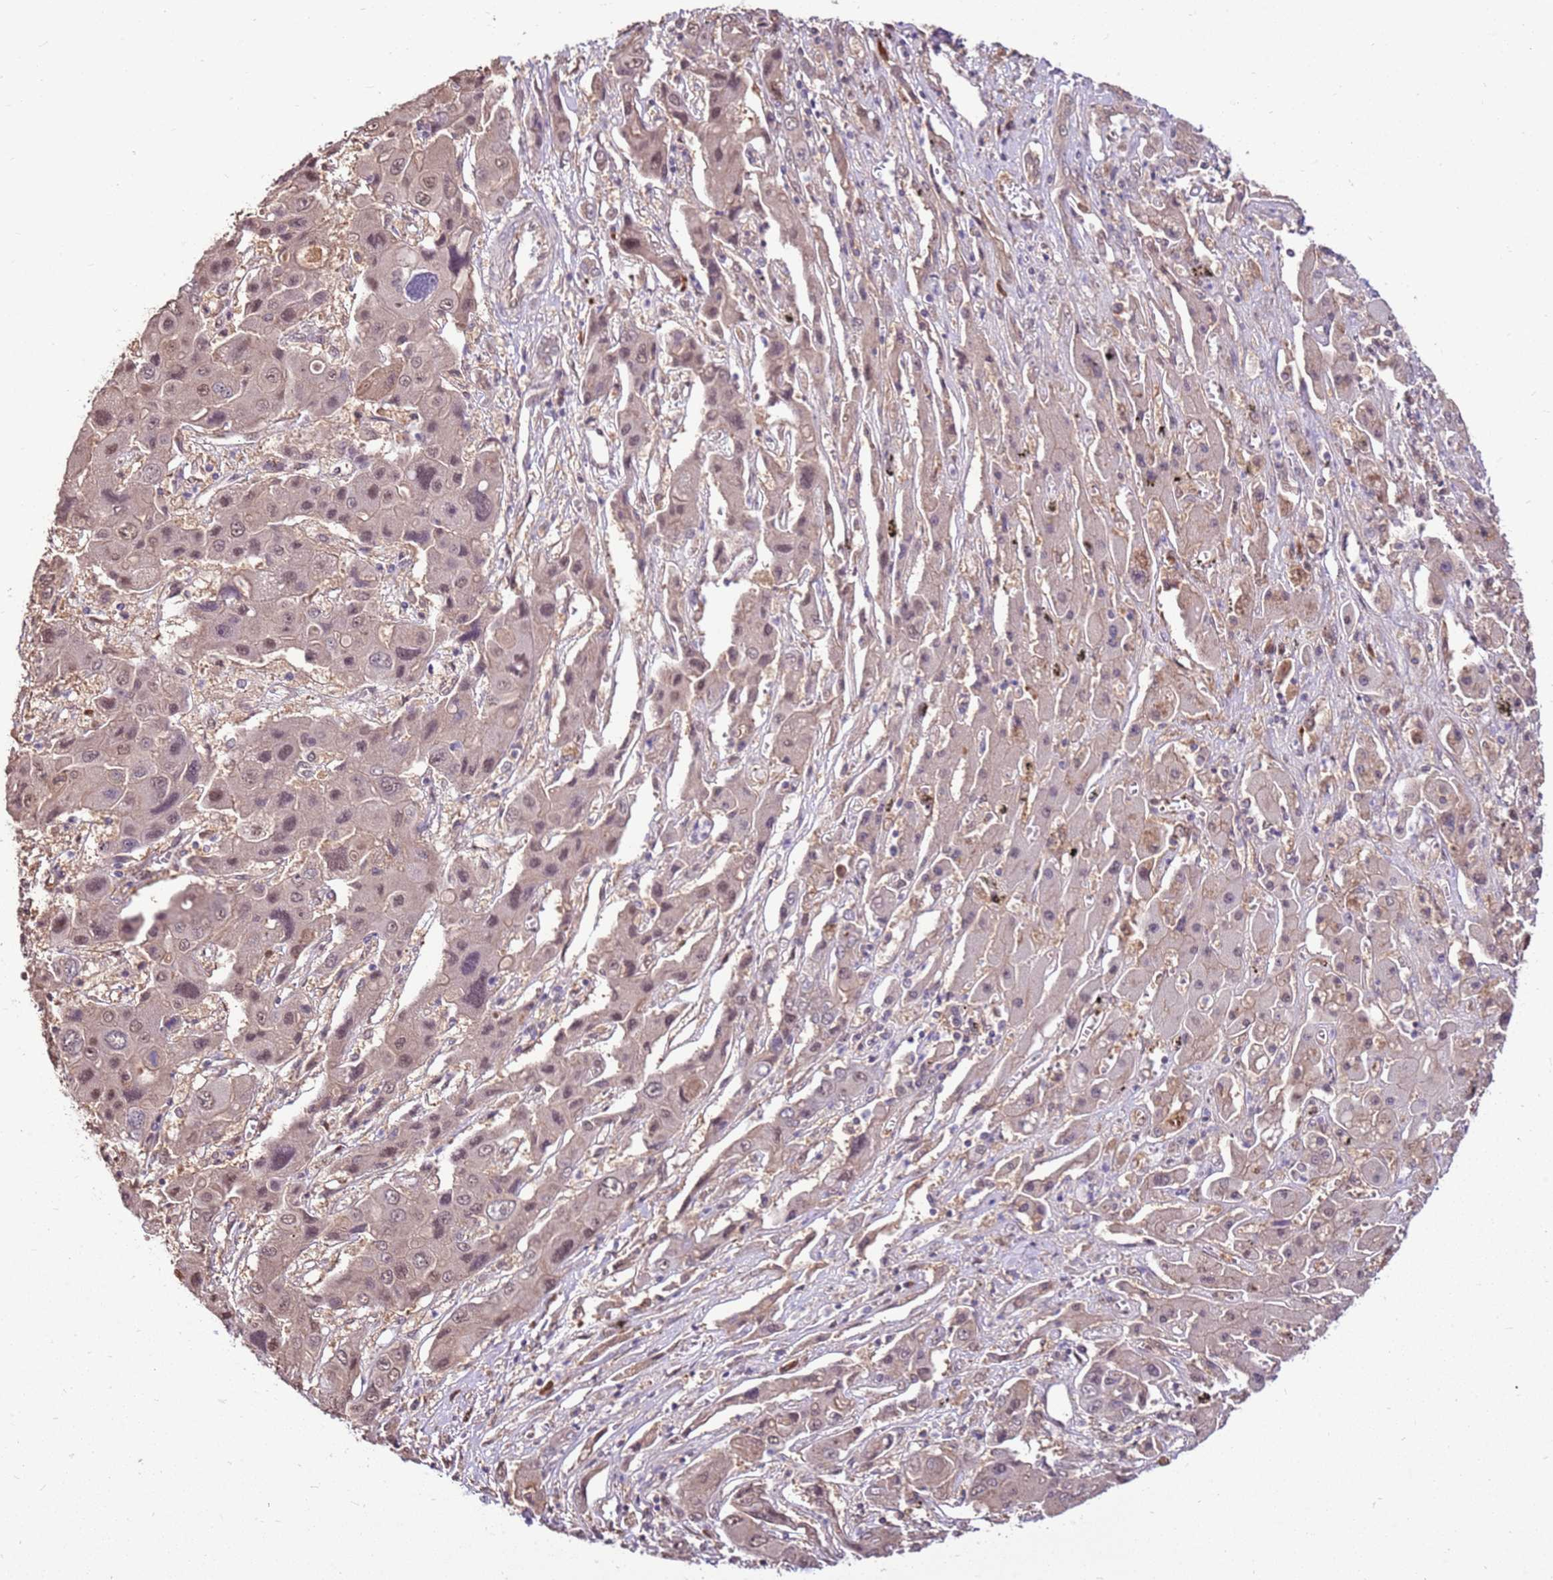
{"staining": {"intensity": "weak", "quantity": ">75%", "location": "nuclear"}, "tissue": "liver cancer", "cell_type": "Tumor cells", "image_type": "cancer", "snomed": [{"axis": "morphology", "description": "Cholangiocarcinoma"}, {"axis": "topography", "description": "Liver"}], "caption": "Human liver cancer (cholangiocarcinoma) stained for a protein (brown) exhibits weak nuclear positive positivity in about >75% of tumor cells.", "gene": "BBS5", "patient": {"sex": "male", "age": 67}}